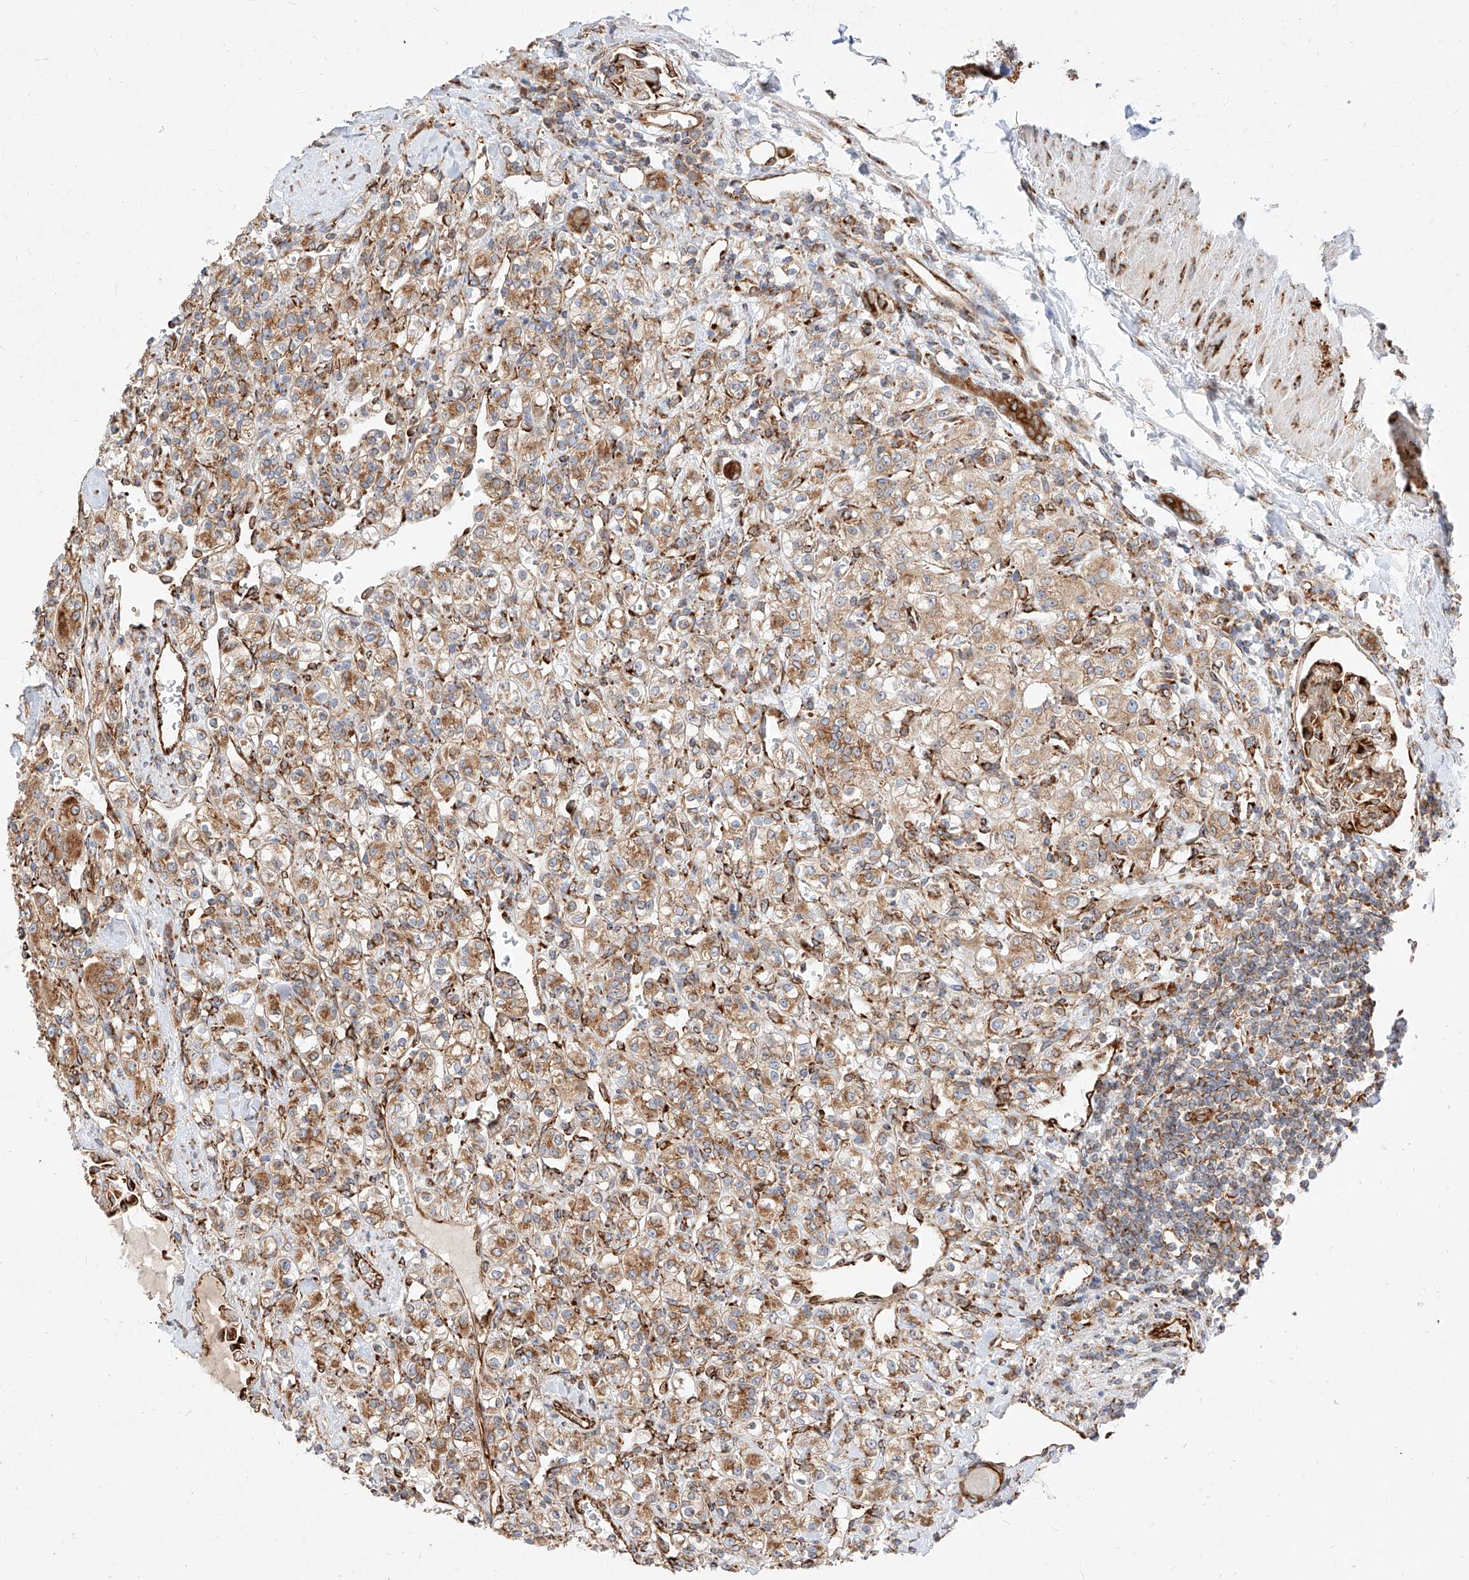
{"staining": {"intensity": "moderate", "quantity": ">75%", "location": "cytoplasmic/membranous"}, "tissue": "renal cancer", "cell_type": "Tumor cells", "image_type": "cancer", "snomed": [{"axis": "morphology", "description": "Adenocarcinoma, NOS"}, {"axis": "topography", "description": "Kidney"}], "caption": "Protein expression analysis of human renal cancer (adenocarcinoma) reveals moderate cytoplasmic/membranous expression in approximately >75% of tumor cells.", "gene": "CSGALNACT2", "patient": {"sex": "male", "age": 77}}